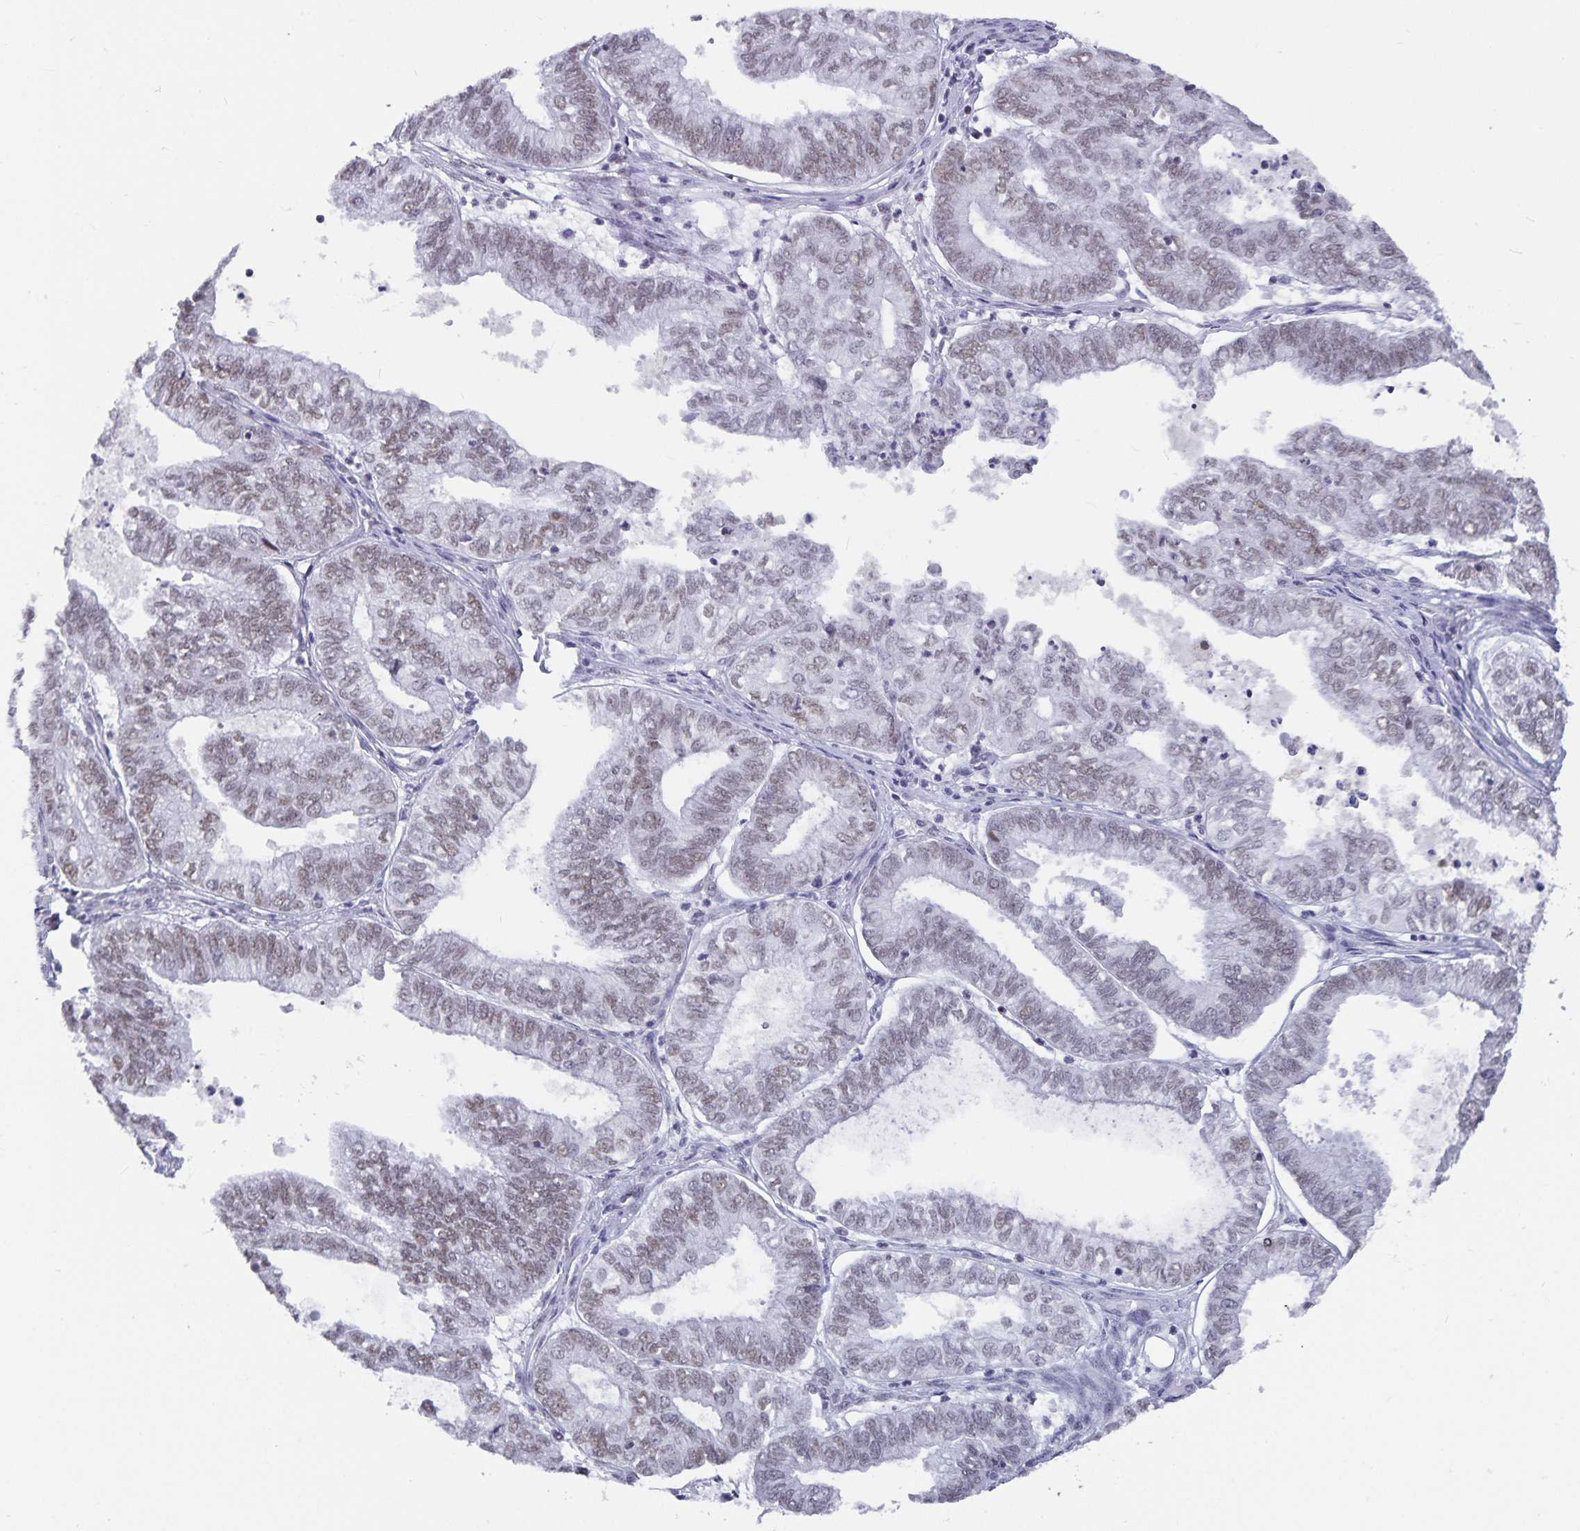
{"staining": {"intensity": "moderate", "quantity": ">75%", "location": "nuclear"}, "tissue": "ovarian cancer", "cell_type": "Tumor cells", "image_type": "cancer", "snomed": [{"axis": "morphology", "description": "Carcinoma, endometroid"}, {"axis": "topography", "description": "Ovary"}], "caption": "A medium amount of moderate nuclear positivity is present in about >75% of tumor cells in ovarian cancer (endometroid carcinoma) tissue.", "gene": "PBX2", "patient": {"sex": "female", "age": 64}}